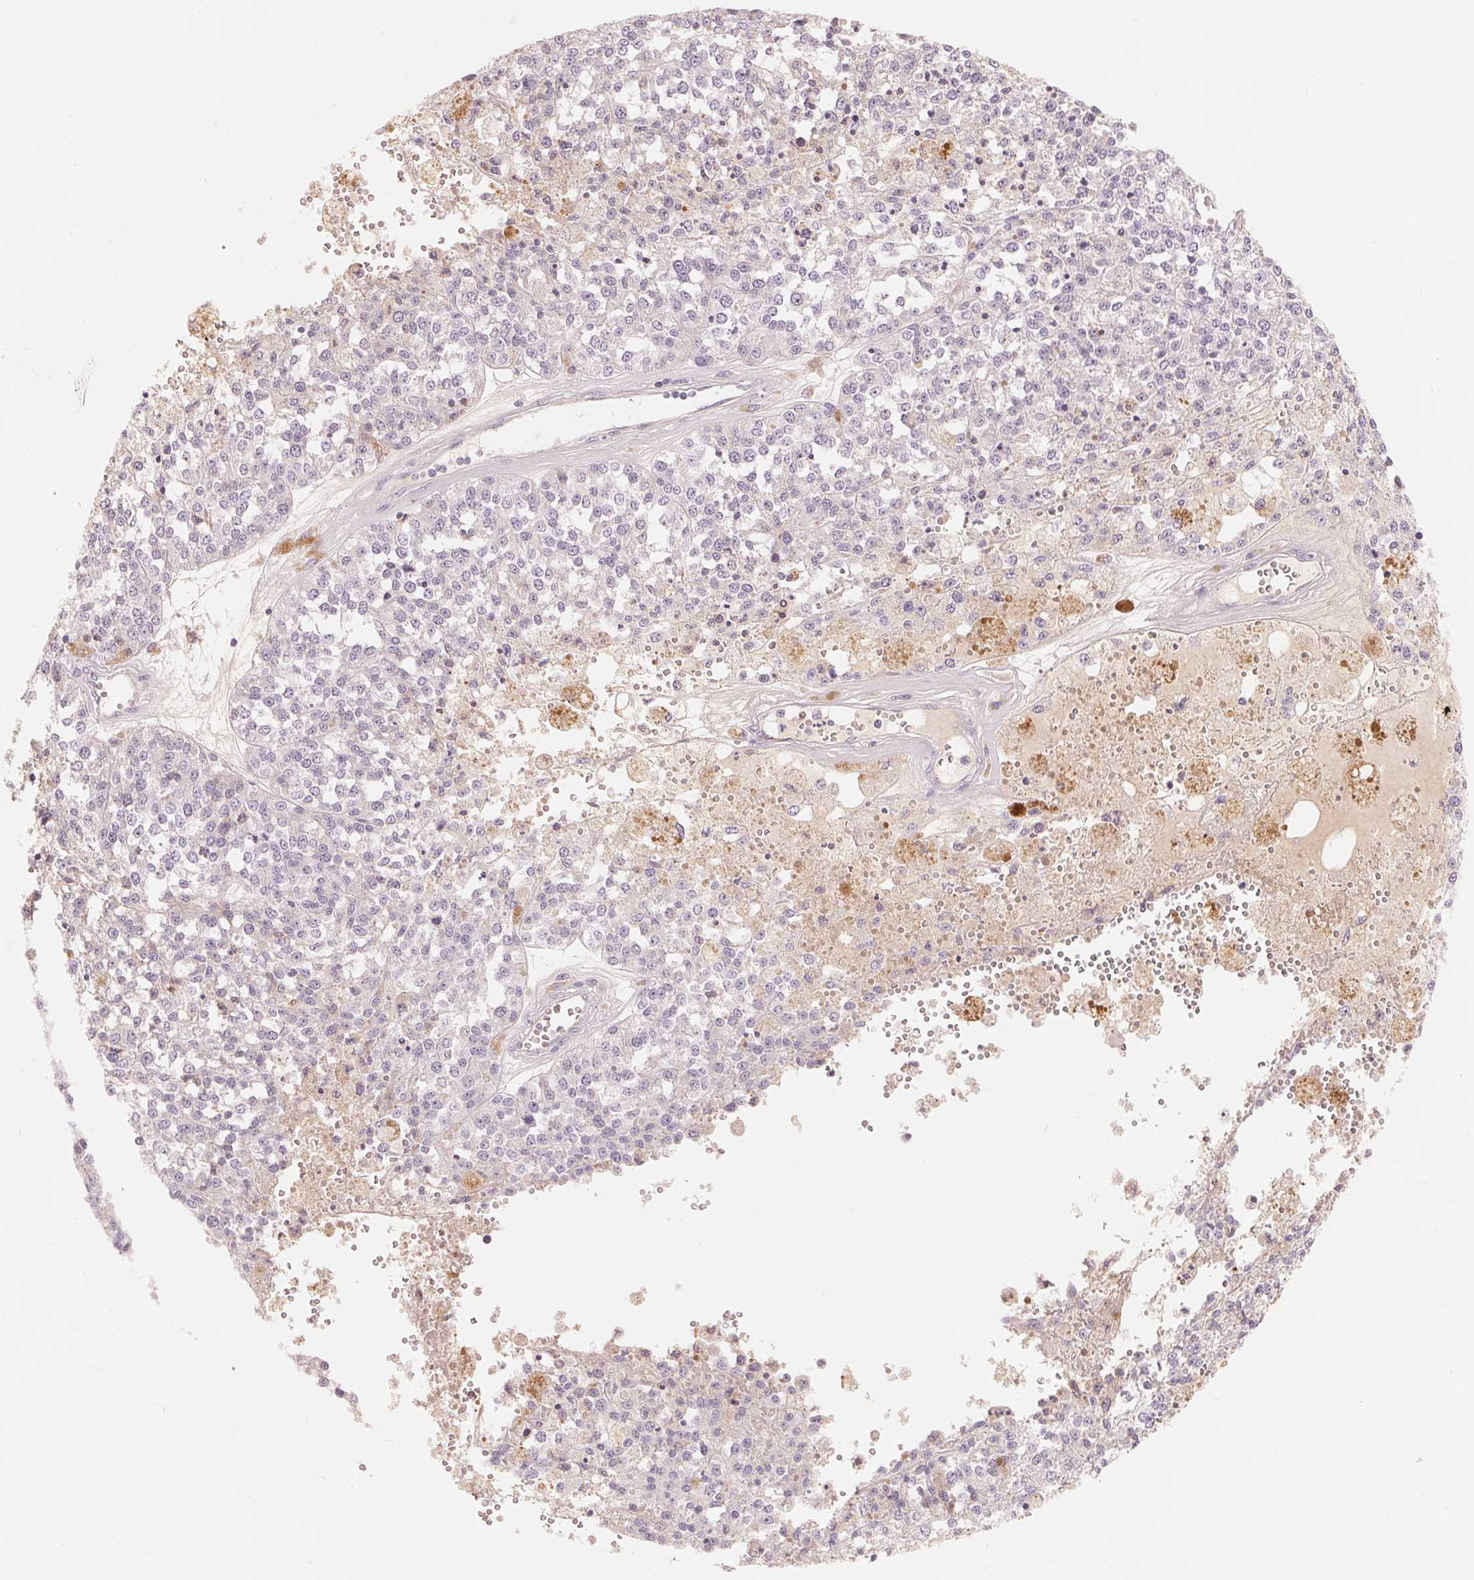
{"staining": {"intensity": "negative", "quantity": "none", "location": "none"}, "tissue": "melanoma", "cell_type": "Tumor cells", "image_type": "cancer", "snomed": [{"axis": "morphology", "description": "Malignant melanoma, Metastatic site"}, {"axis": "topography", "description": "Lymph node"}], "caption": "A micrograph of melanoma stained for a protein exhibits no brown staining in tumor cells. (DAB immunohistochemistry visualized using brightfield microscopy, high magnification).", "gene": "CFHR2", "patient": {"sex": "female", "age": 64}}